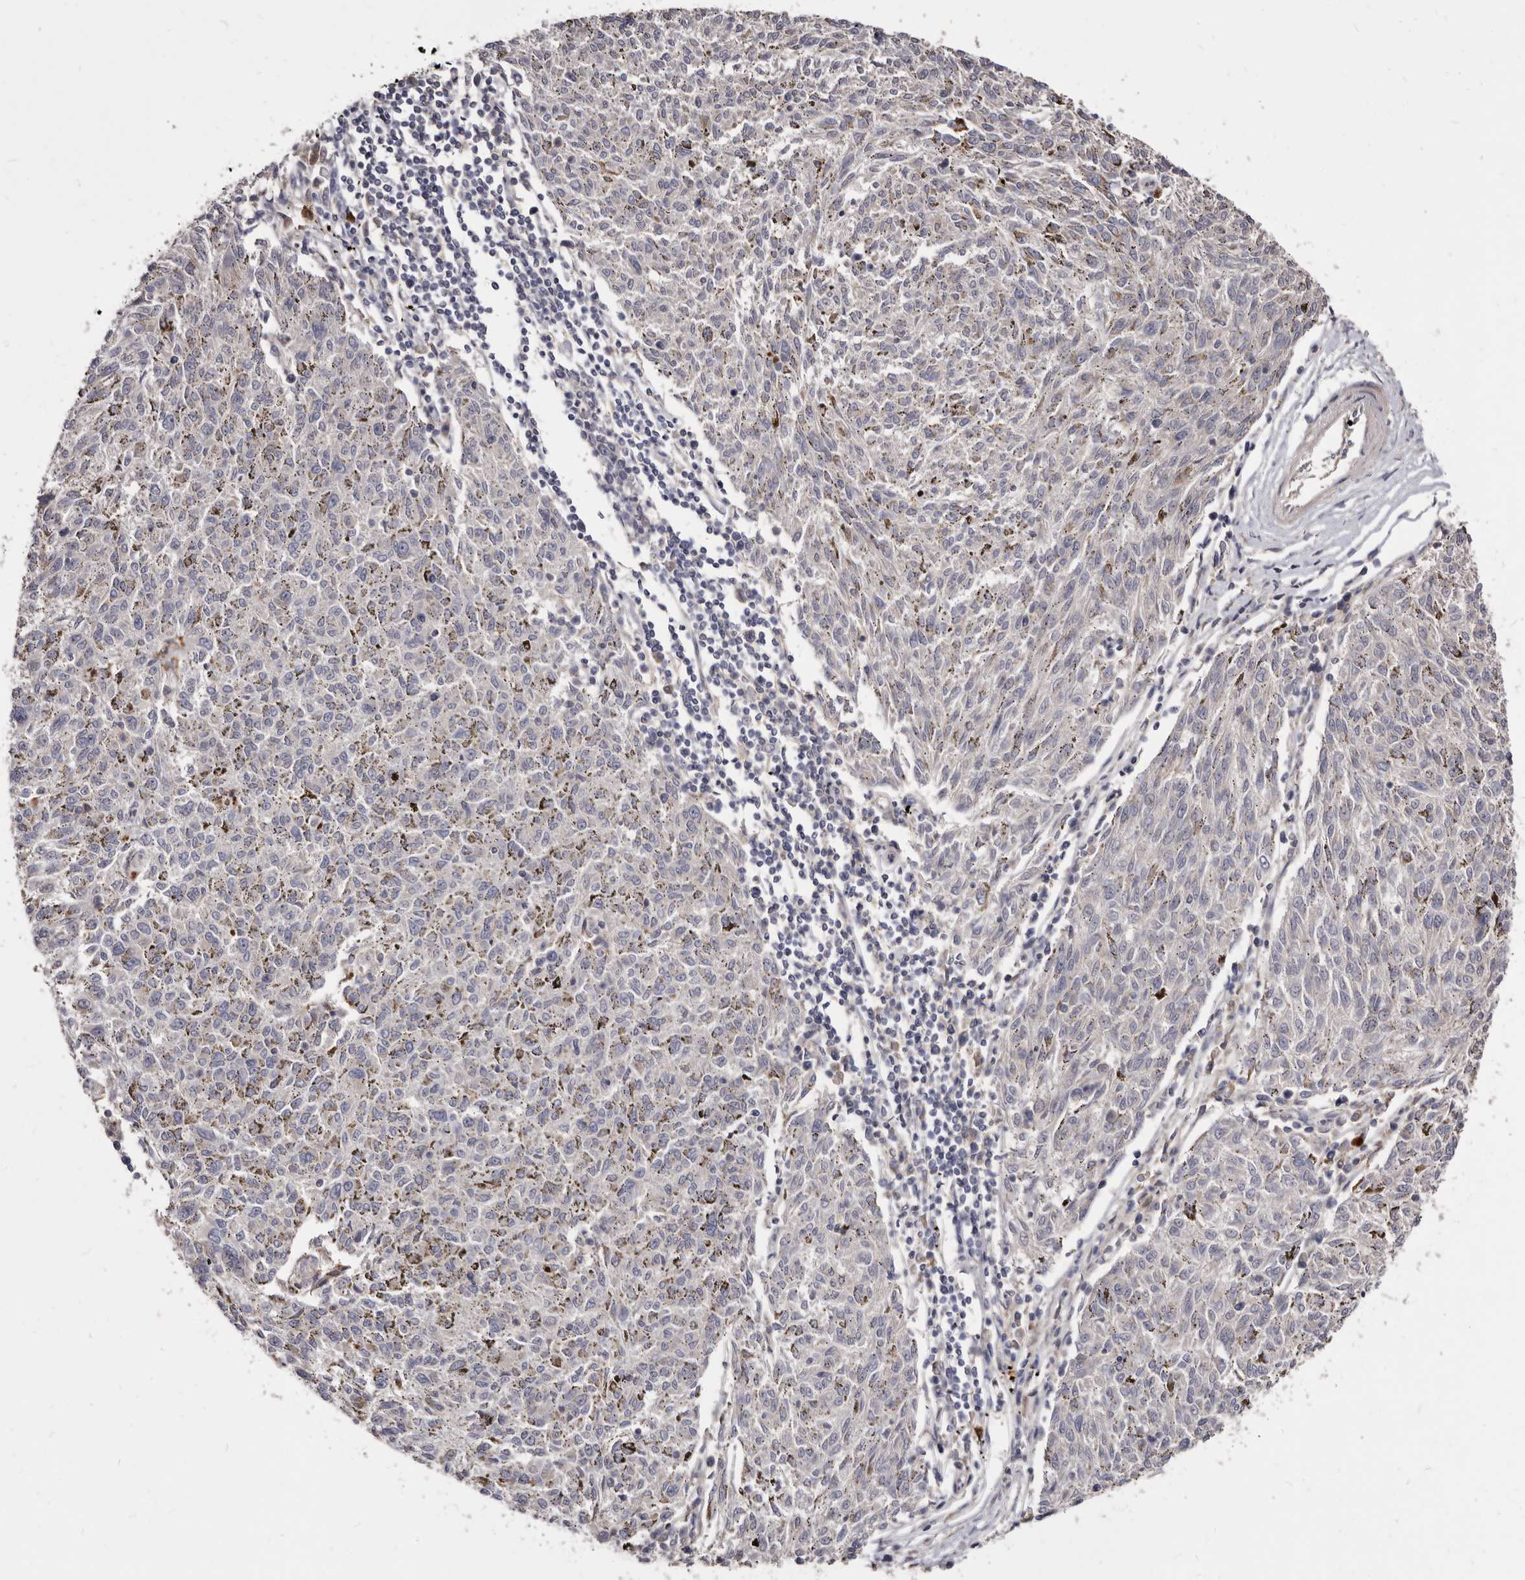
{"staining": {"intensity": "negative", "quantity": "none", "location": "none"}, "tissue": "melanoma", "cell_type": "Tumor cells", "image_type": "cancer", "snomed": [{"axis": "morphology", "description": "Malignant melanoma, NOS"}, {"axis": "topography", "description": "Skin"}], "caption": "An immunohistochemistry (IHC) histopathology image of malignant melanoma is shown. There is no staining in tumor cells of malignant melanoma. The staining was performed using DAB (3,3'-diaminobenzidine) to visualize the protein expression in brown, while the nuclei were stained in blue with hematoxylin (Magnification: 20x).", "gene": "FAS", "patient": {"sex": "female", "age": 72}}